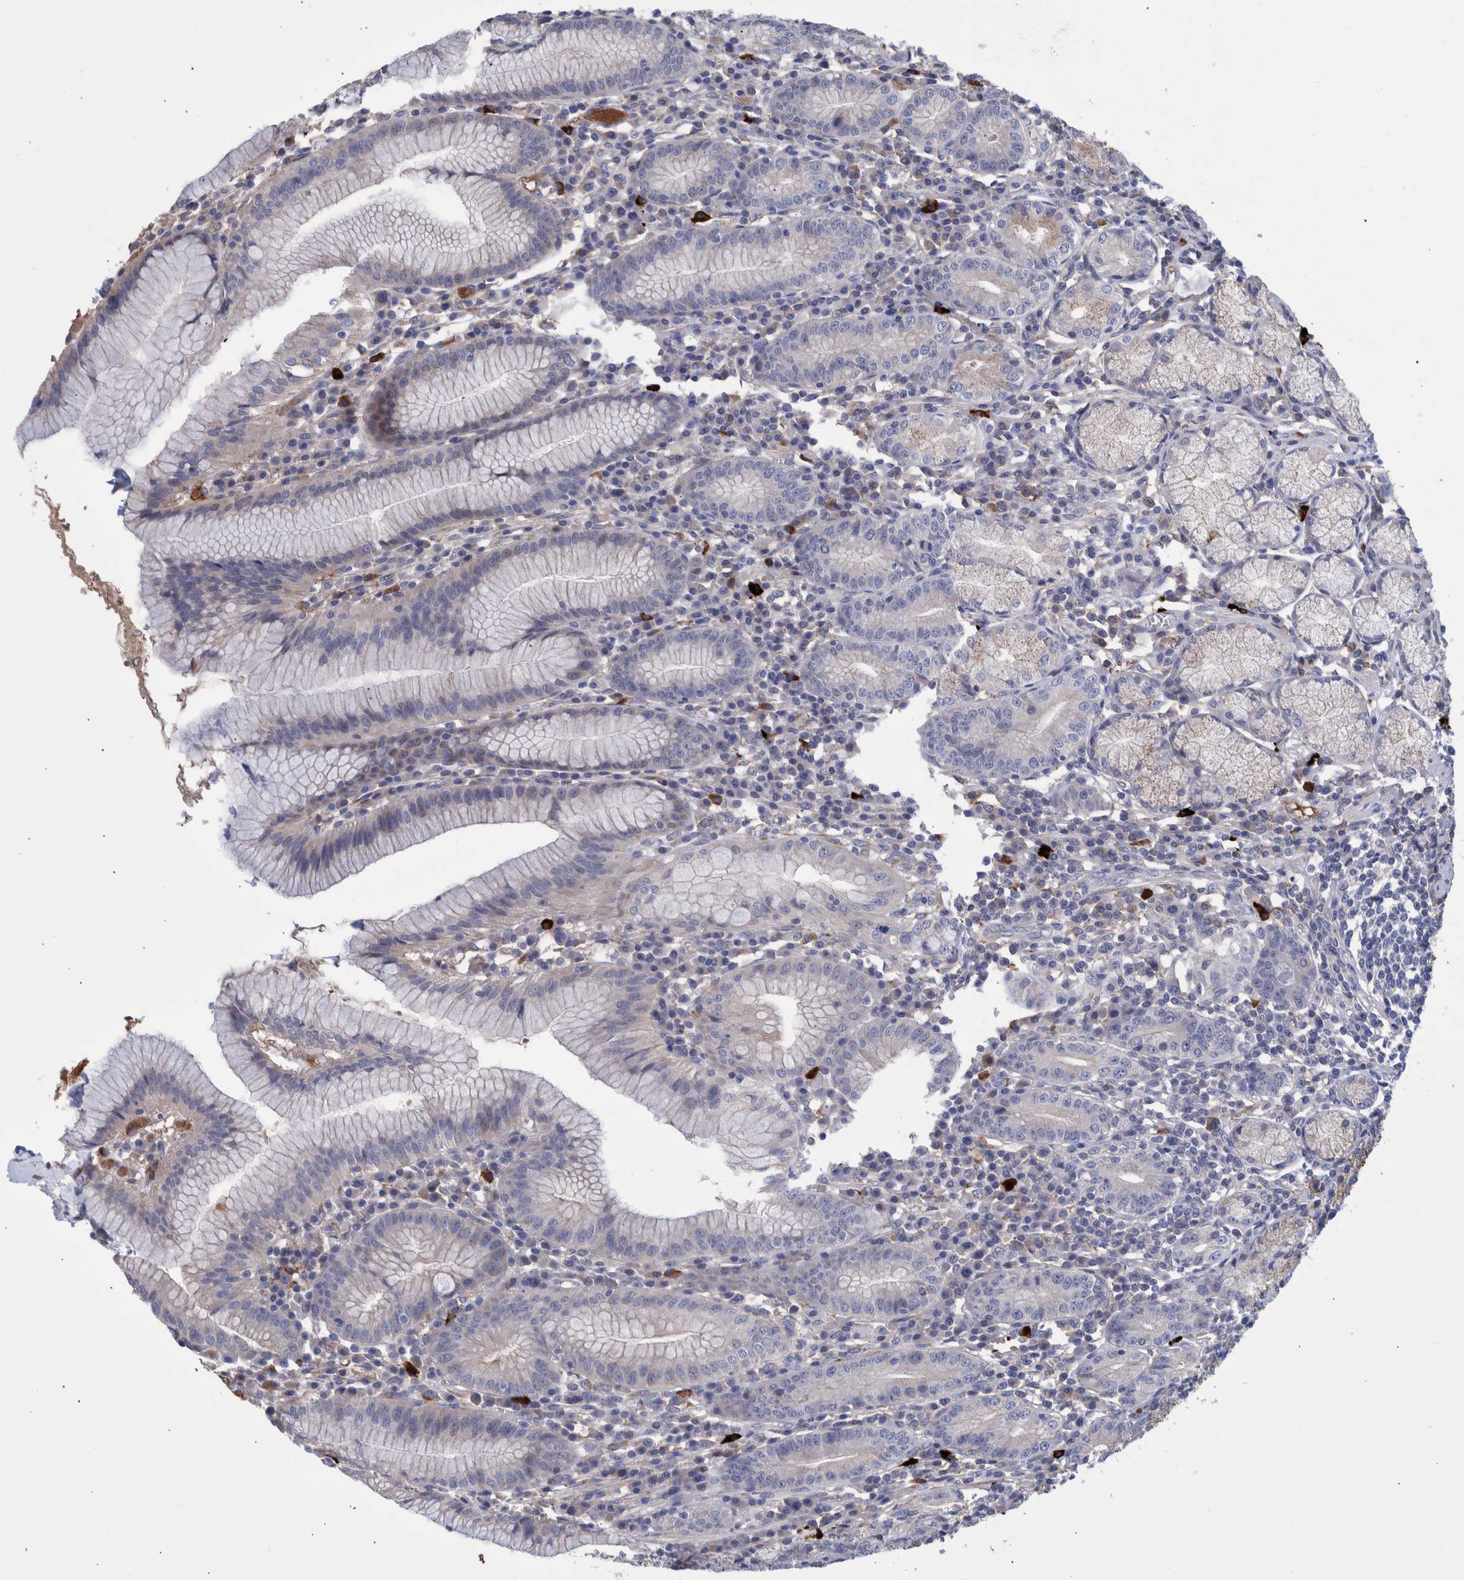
{"staining": {"intensity": "negative", "quantity": "none", "location": "none"}, "tissue": "stomach", "cell_type": "Glandular cells", "image_type": "normal", "snomed": [{"axis": "morphology", "description": "Normal tissue, NOS"}, {"axis": "topography", "description": "Stomach"}], "caption": "A high-resolution micrograph shows immunohistochemistry (IHC) staining of unremarkable stomach, which displays no significant staining in glandular cells.", "gene": "DLL4", "patient": {"sex": "male", "age": 55}}